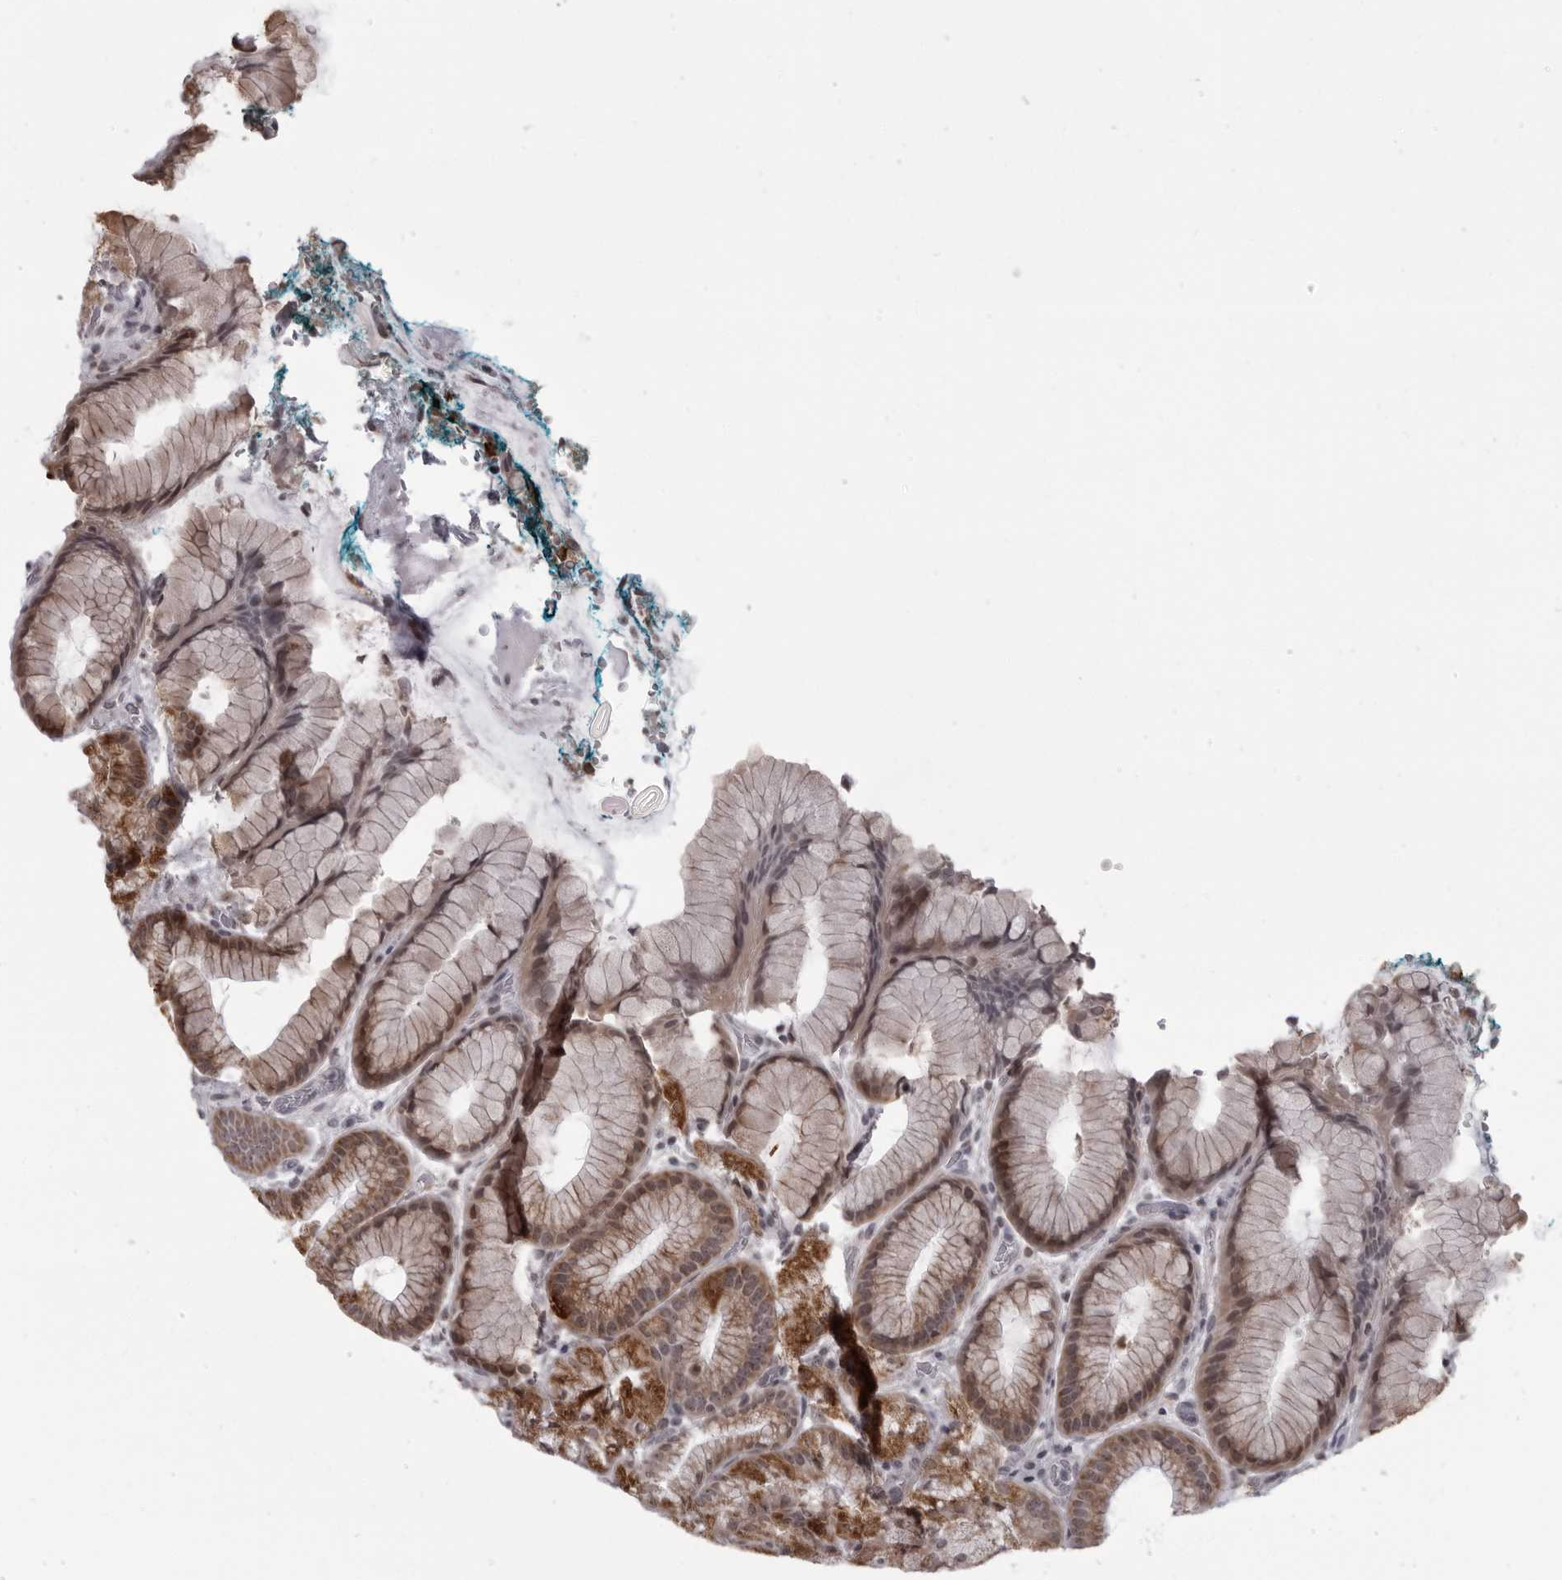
{"staining": {"intensity": "moderate", "quantity": ">75%", "location": "cytoplasmic/membranous"}, "tissue": "stomach", "cell_type": "Glandular cells", "image_type": "normal", "snomed": [{"axis": "morphology", "description": "Normal tissue, NOS"}, {"axis": "topography", "description": "Stomach, upper"}, {"axis": "topography", "description": "Stomach"}], "caption": "The micrograph displays immunohistochemical staining of normal stomach. There is moderate cytoplasmic/membranous expression is appreciated in approximately >75% of glandular cells.", "gene": "RTCA", "patient": {"sex": "male", "age": 48}}